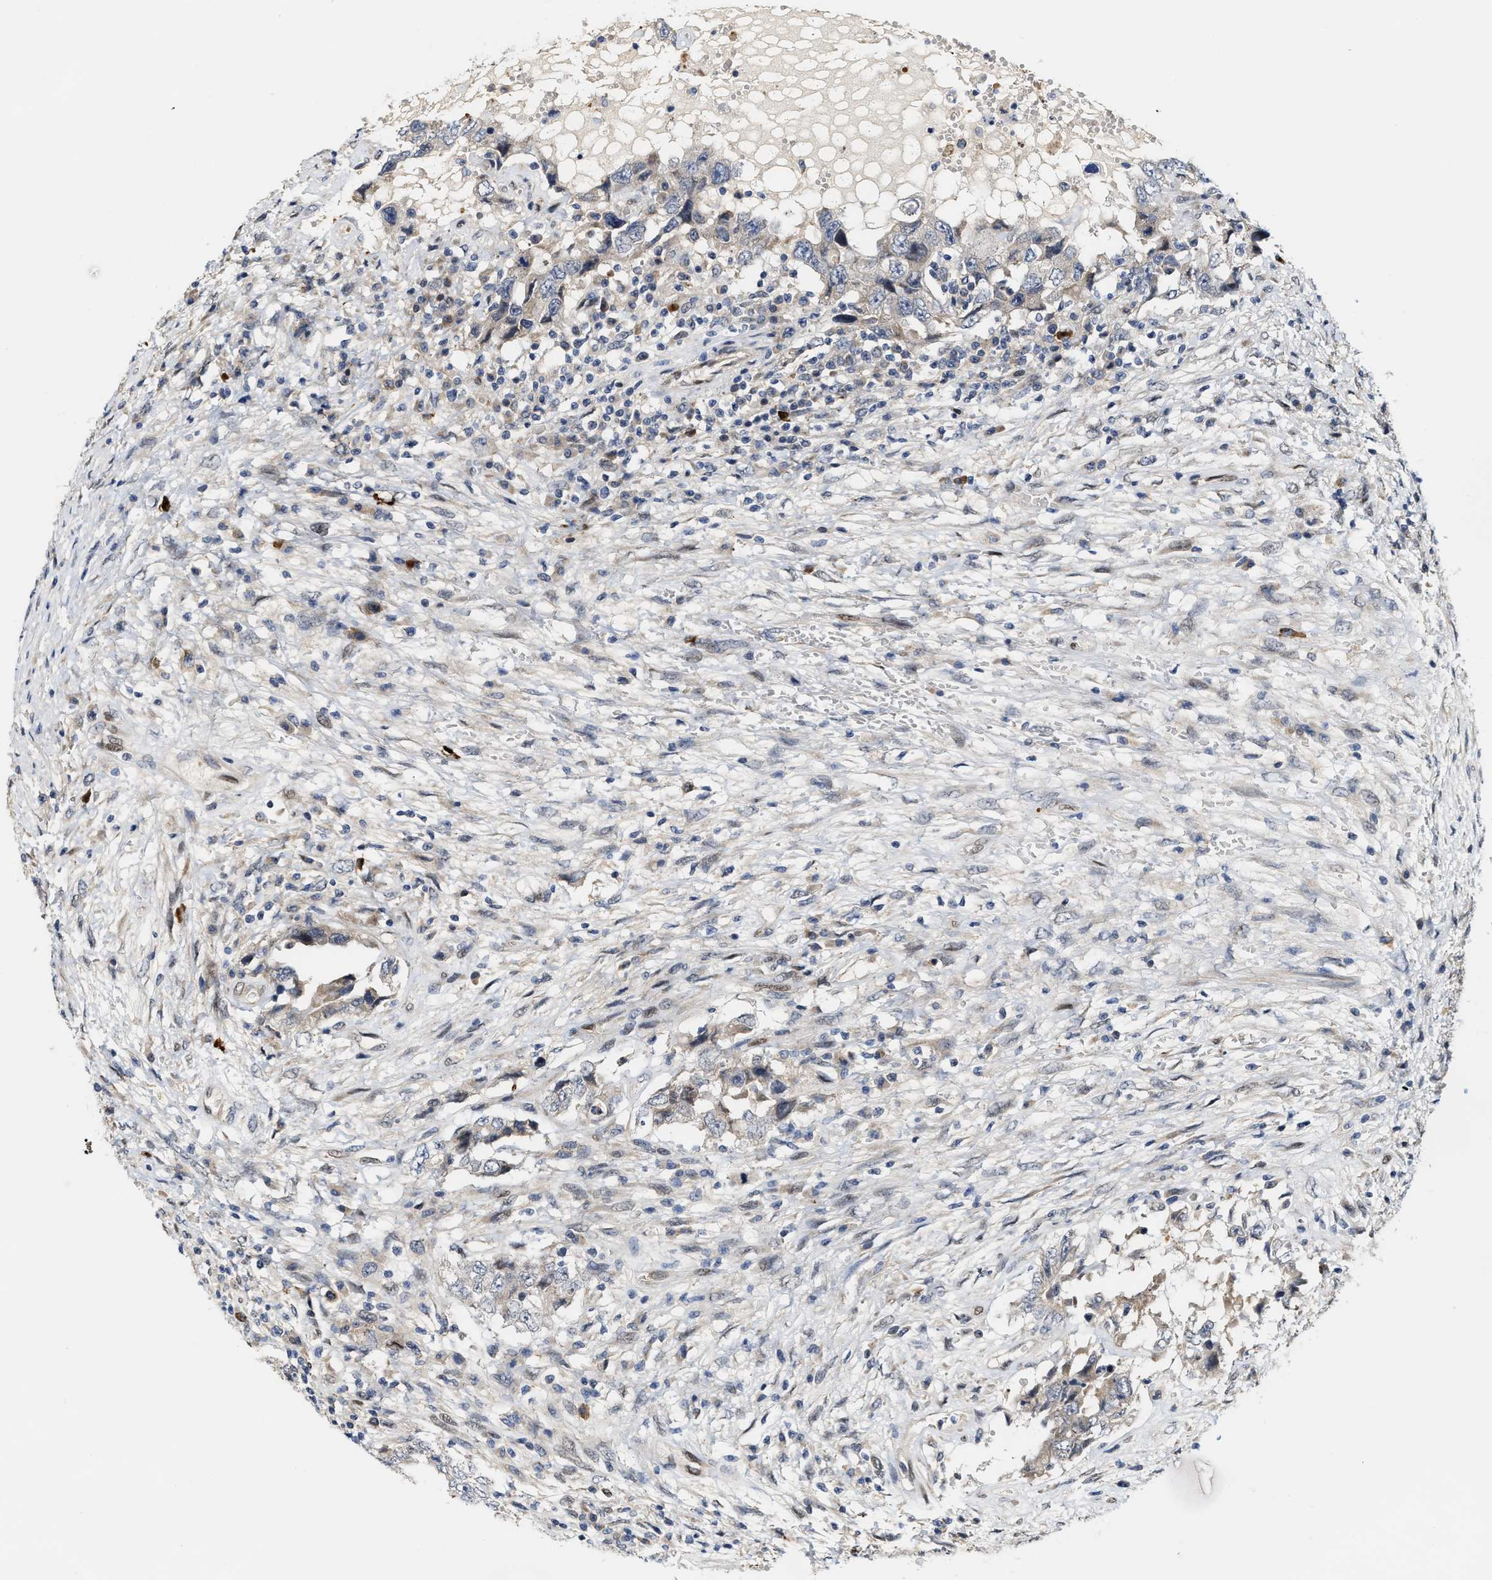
{"staining": {"intensity": "negative", "quantity": "none", "location": "none"}, "tissue": "testis cancer", "cell_type": "Tumor cells", "image_type": "cancer", "snomed": [{"axis": "morphology", "description": "Carcinoma, Embryonal, NOS"}, {"axis": "topography", "description": "Testis"}], "caption": "Histopathology image shows no significant protein expression in tumor cells of testis cancer.", "gene": "TCF4", "patient": {"sex": "male", "age": 26}}